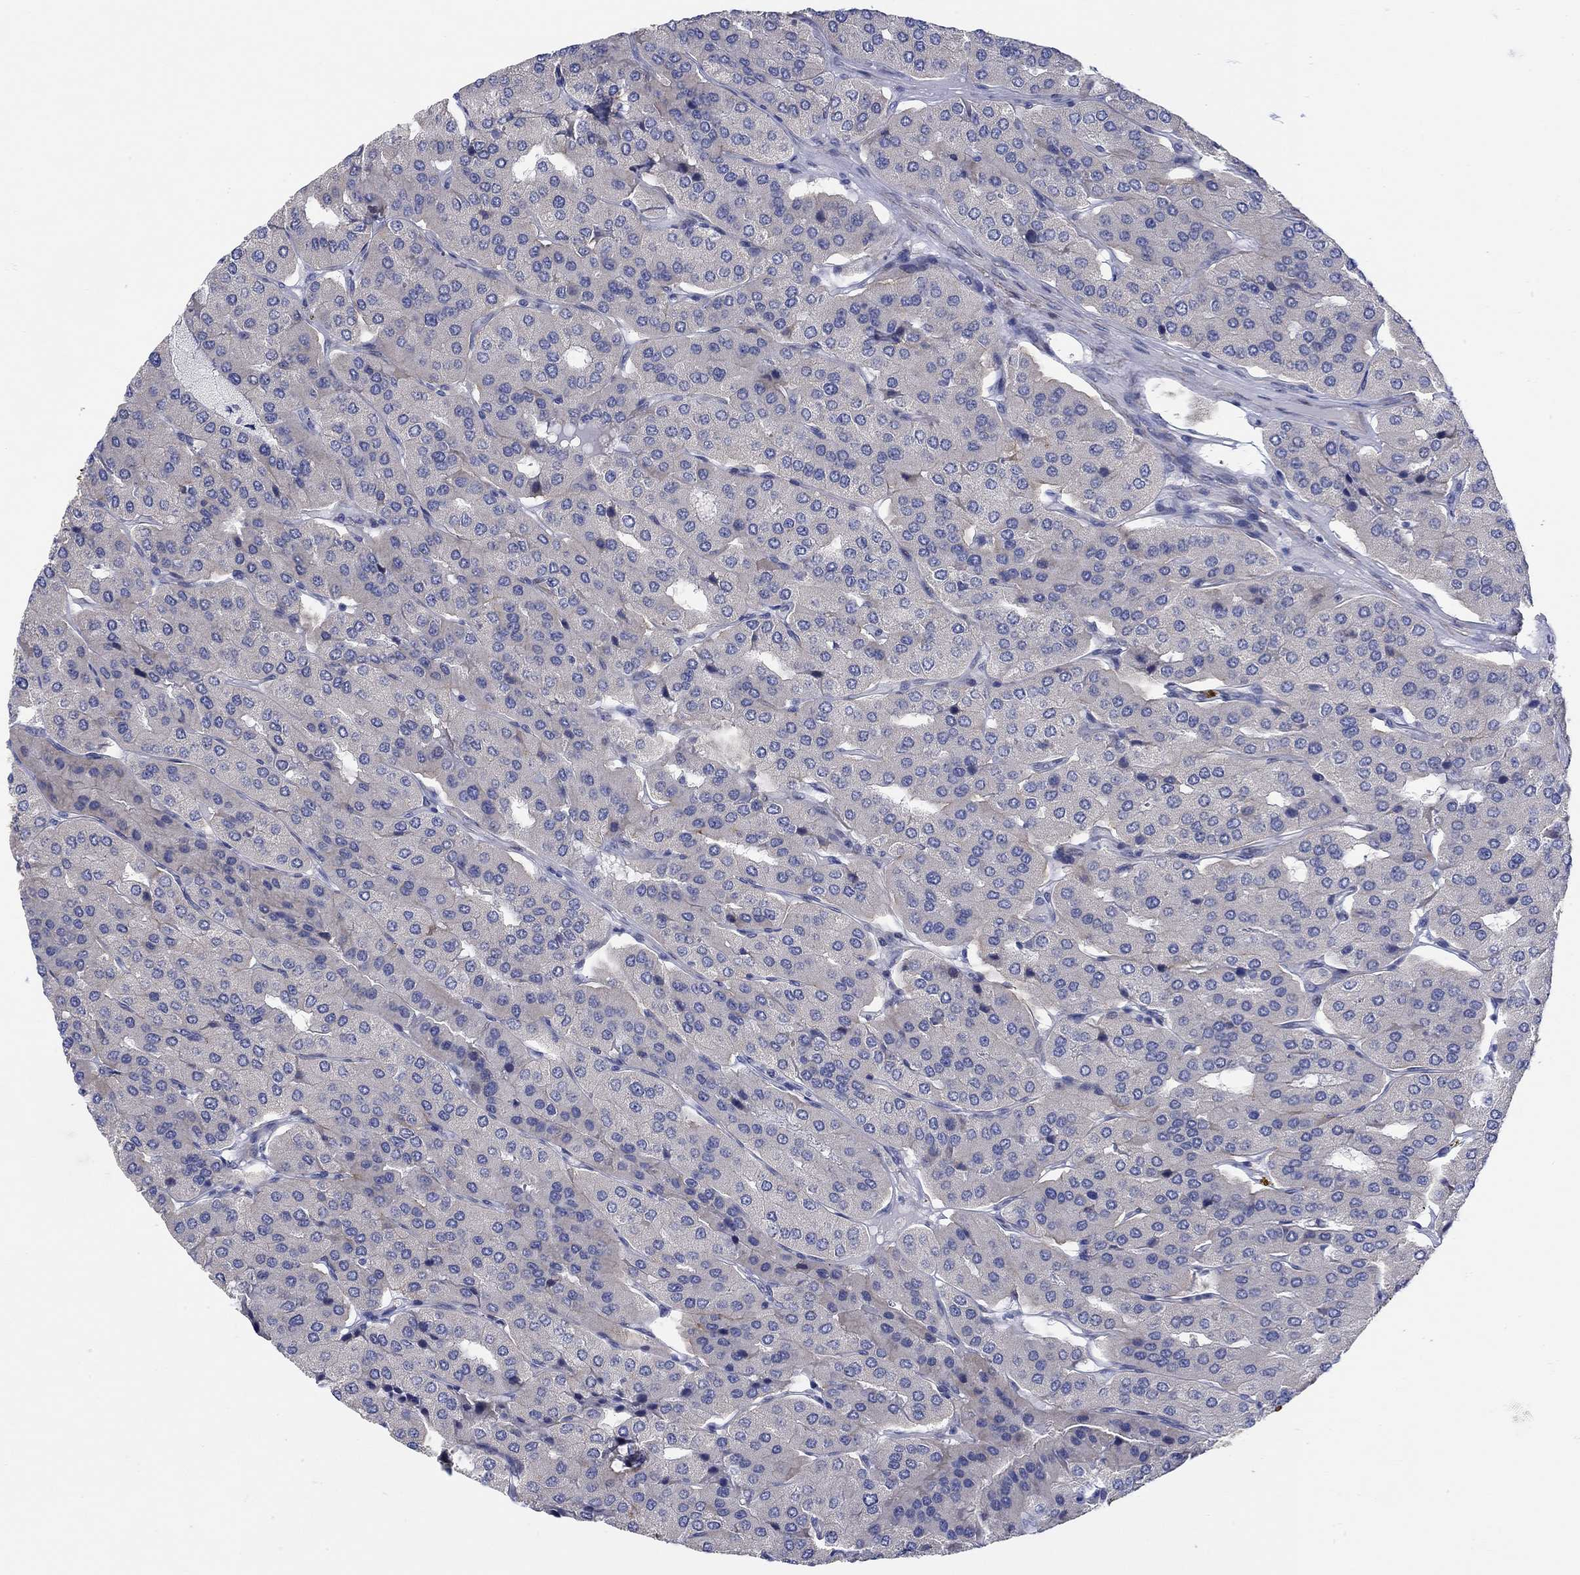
{"staining": {"intensity": "weak", "quantity": "<25%", "location": "cytoplasmic/membranous"}, "tissue": "parathyroid gland", "cell_type": "Glandular cells", "image_type": "normal", "snomed": [{"axis": "morphology", "description": "Normal tissue, NOS"}, {"axis": "morphology", "description": "Adenoma, NOS"}, {"axis": "topography", "description": "Parathyroid gland"}], "caption": "Immunohistochemistry (IHC) histopathology image of benign parathyroid gland stained for a protein (brown), which shows no staining in glandular cells.", "gene": "SCN7A", "patient": {"sex": "female", "age": 86}}